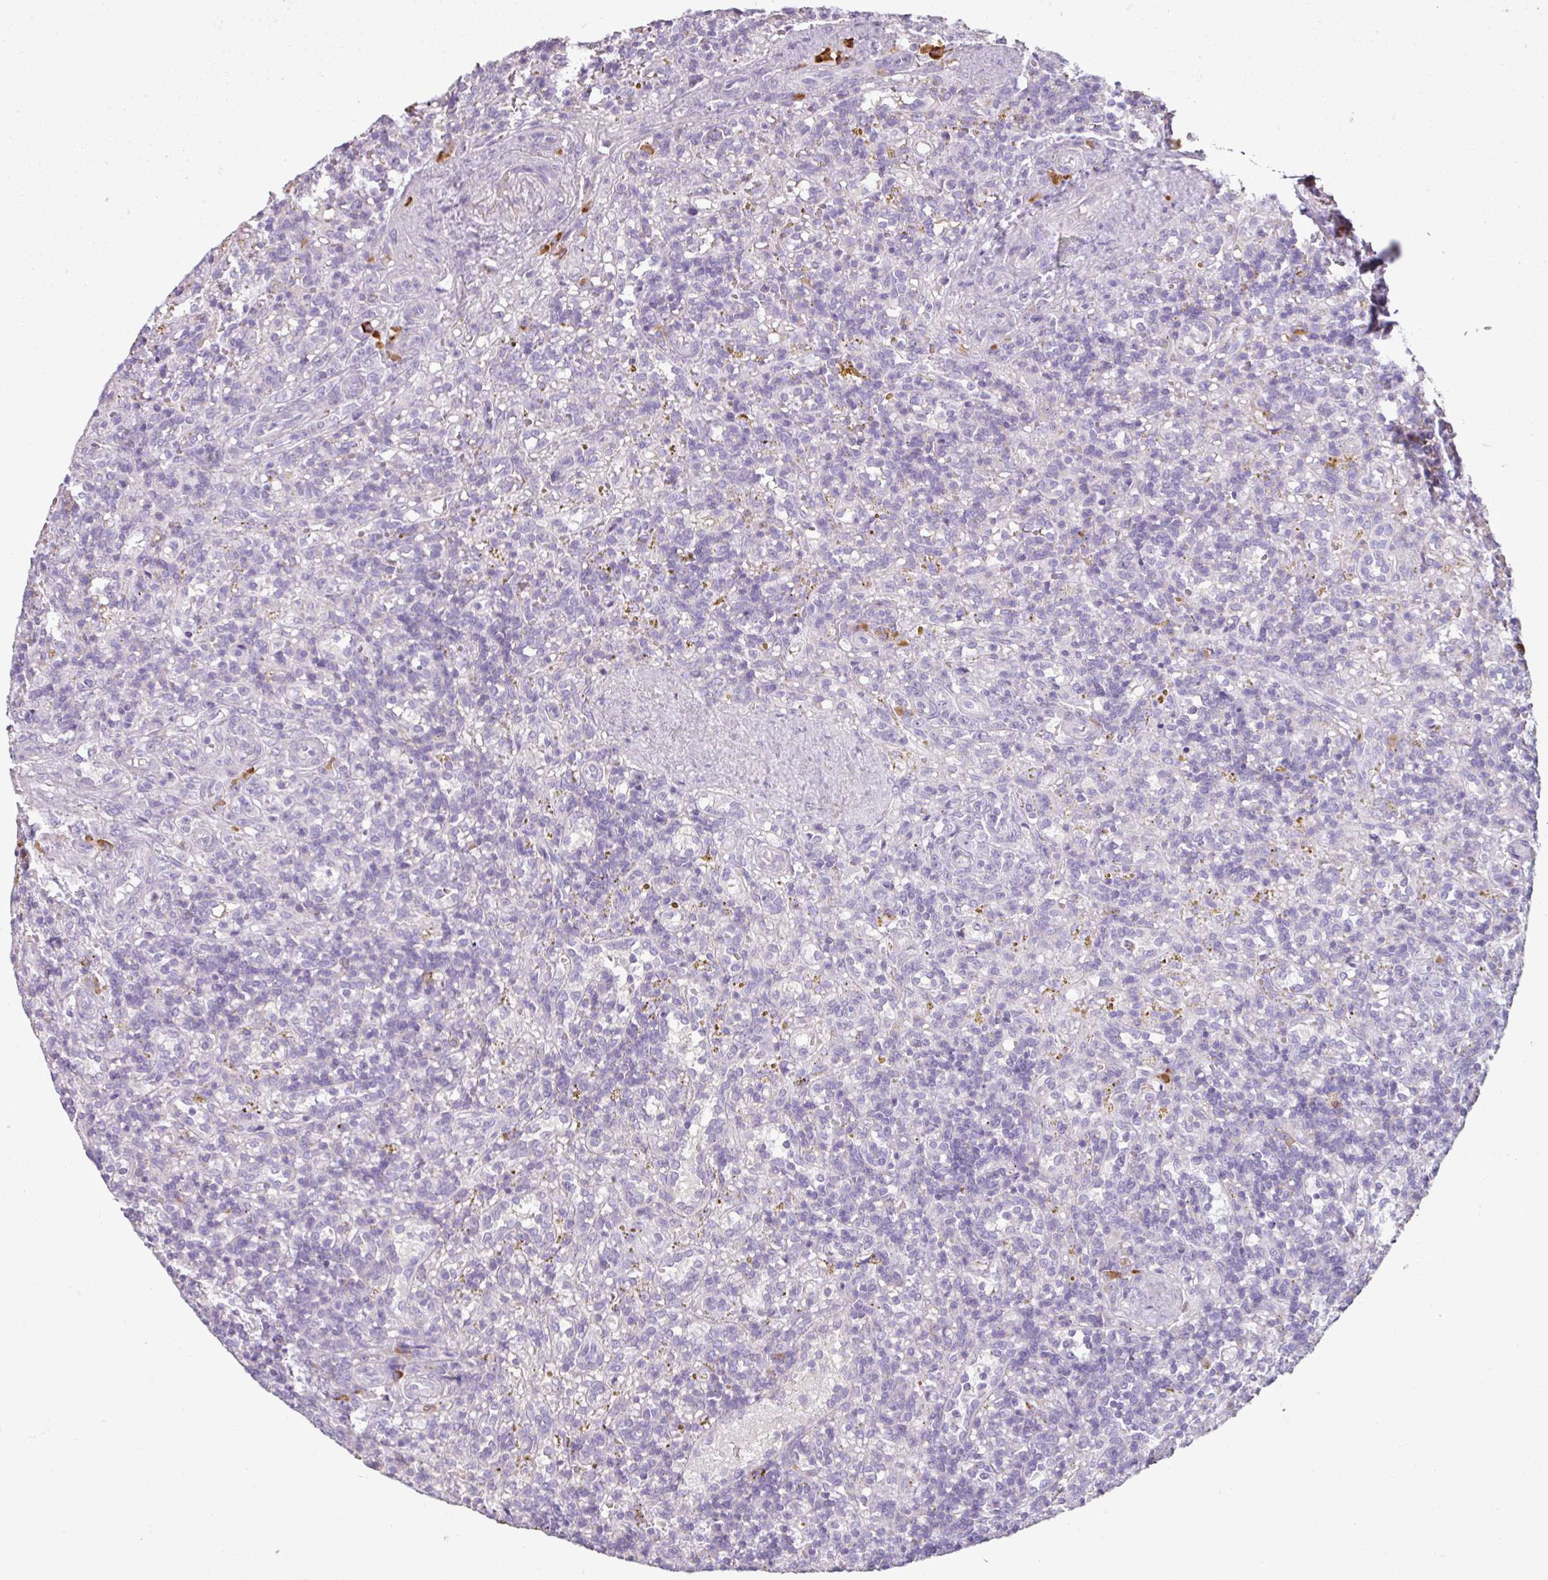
{"staining": {"intensity": "negative", "quantity": "none", "location": "none"}, "tissue": "lymphoma", "cell_type": "Tumor cells", "image_type": "cancer", "snomed": [{"axis": "morphology", "description": "Malignant lymphoma, non-Hodgkin's type, Low grade"}, {"axis": "topography", "description": "Spleen"}], "caption": "High magnification brightfield microscopy of lymphoma stained with DAB (brown) and counterstained with hematoxylin (blue): tumor cells show no significant expression.", "gene": "FHAD1", "patient": {"sex": "male", "age": 67}}